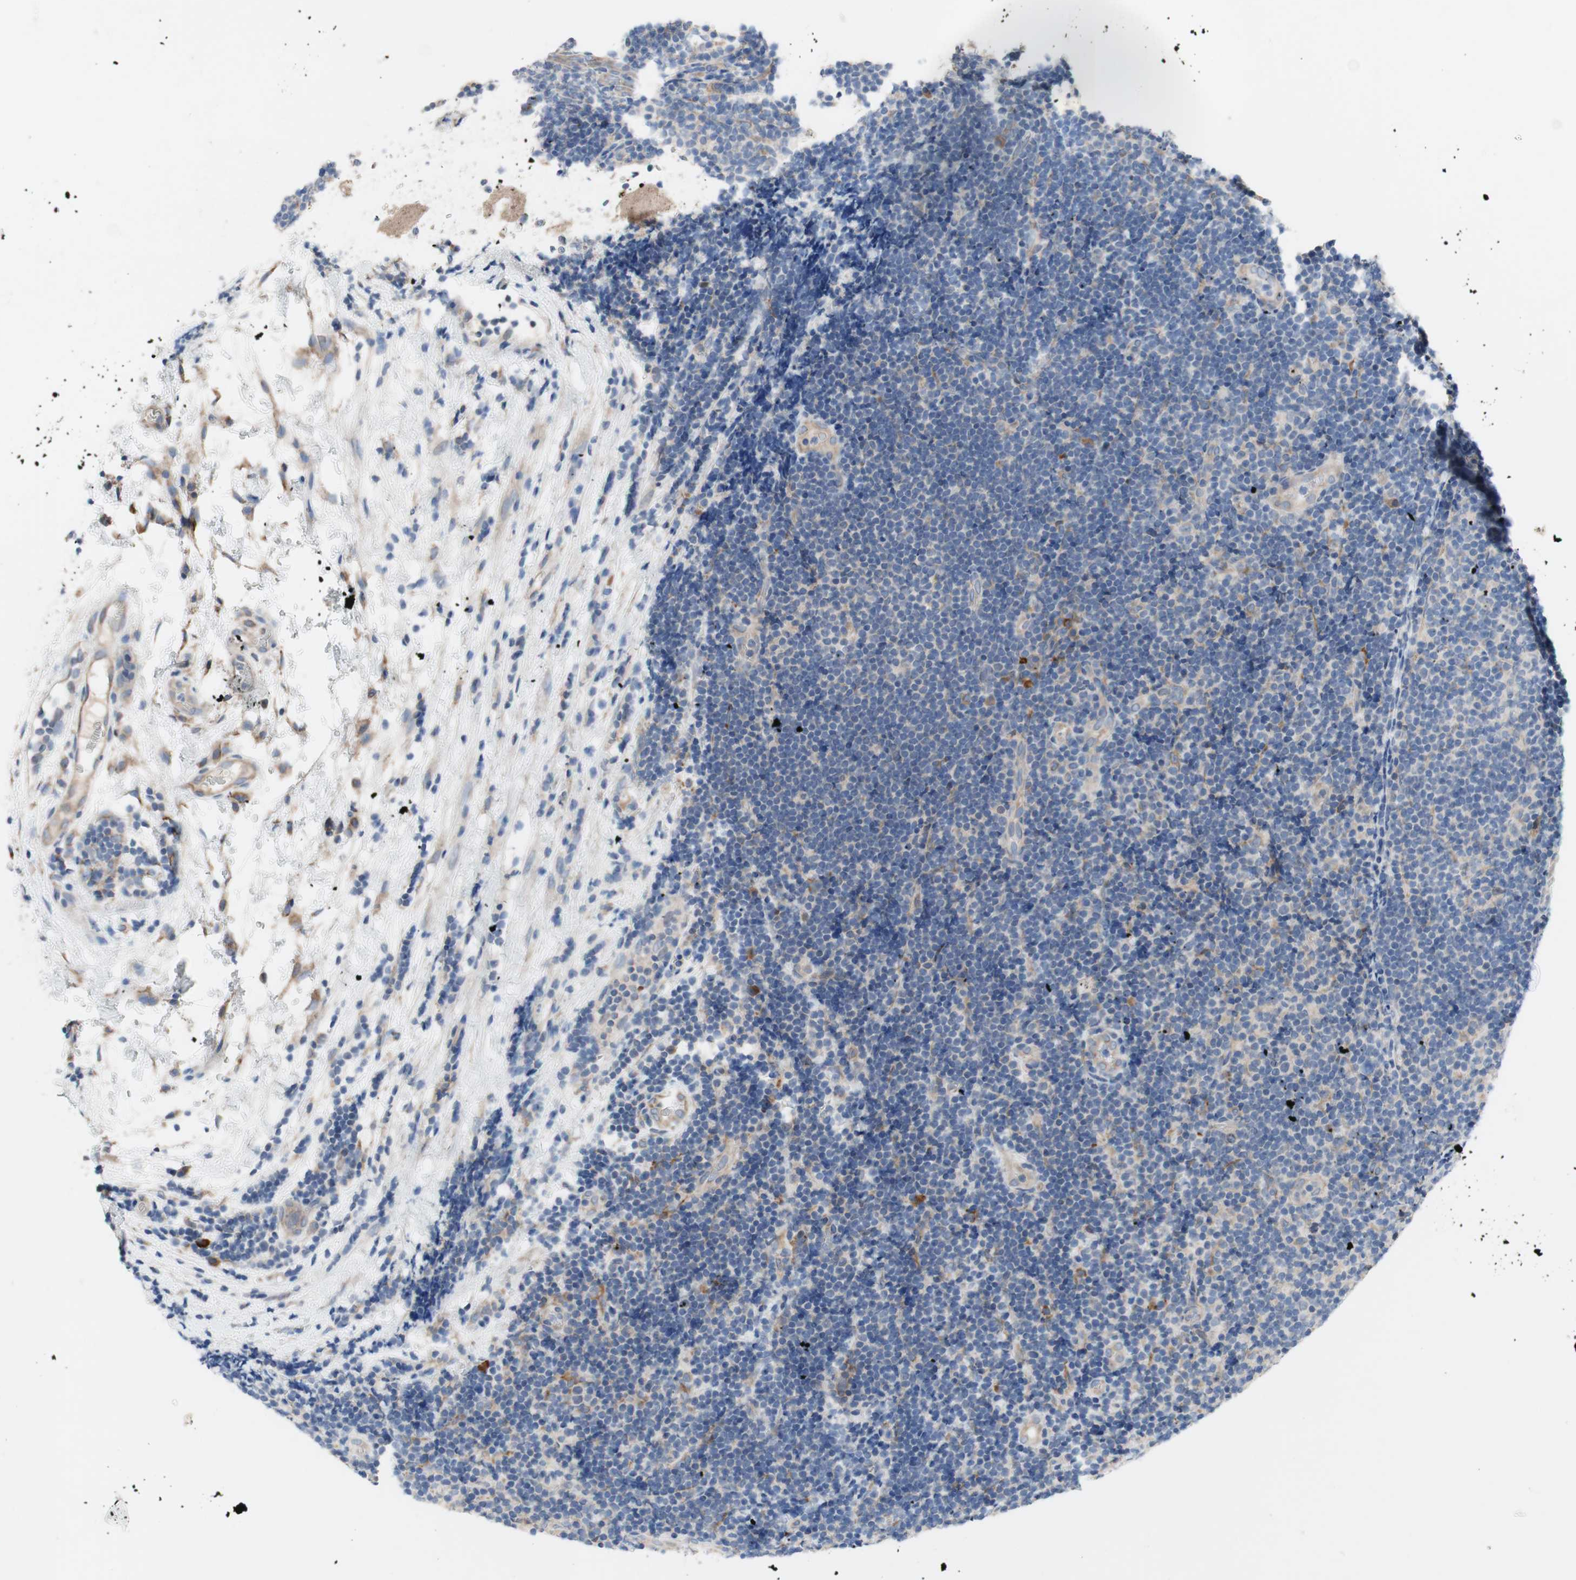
{"staining": {"intensity": "negative", "quantity": "none", "location": "none"}, "tissue": "lymphoma", "cell_type": "Tumor cells", "image_type": "cancer", "snomed": [{"axis": "morphology", "description": "Malignant lymphoma, non-Hodgkin's type, Low grade"}, {"axis": "topography", "description": "Lymph node"}], "caption": "Malignant lymphoma, non-Hodgkin's type (low-grade) was stained to show a protein in brown. There is no significant positivity in tumor cells. (Brightfield microscopy of DAB (3,3'-diaminobenzidine) immunohistochemistry at high magnification).", "gene": "TTC14", "patient": {"sex": "male", "age": 83}}